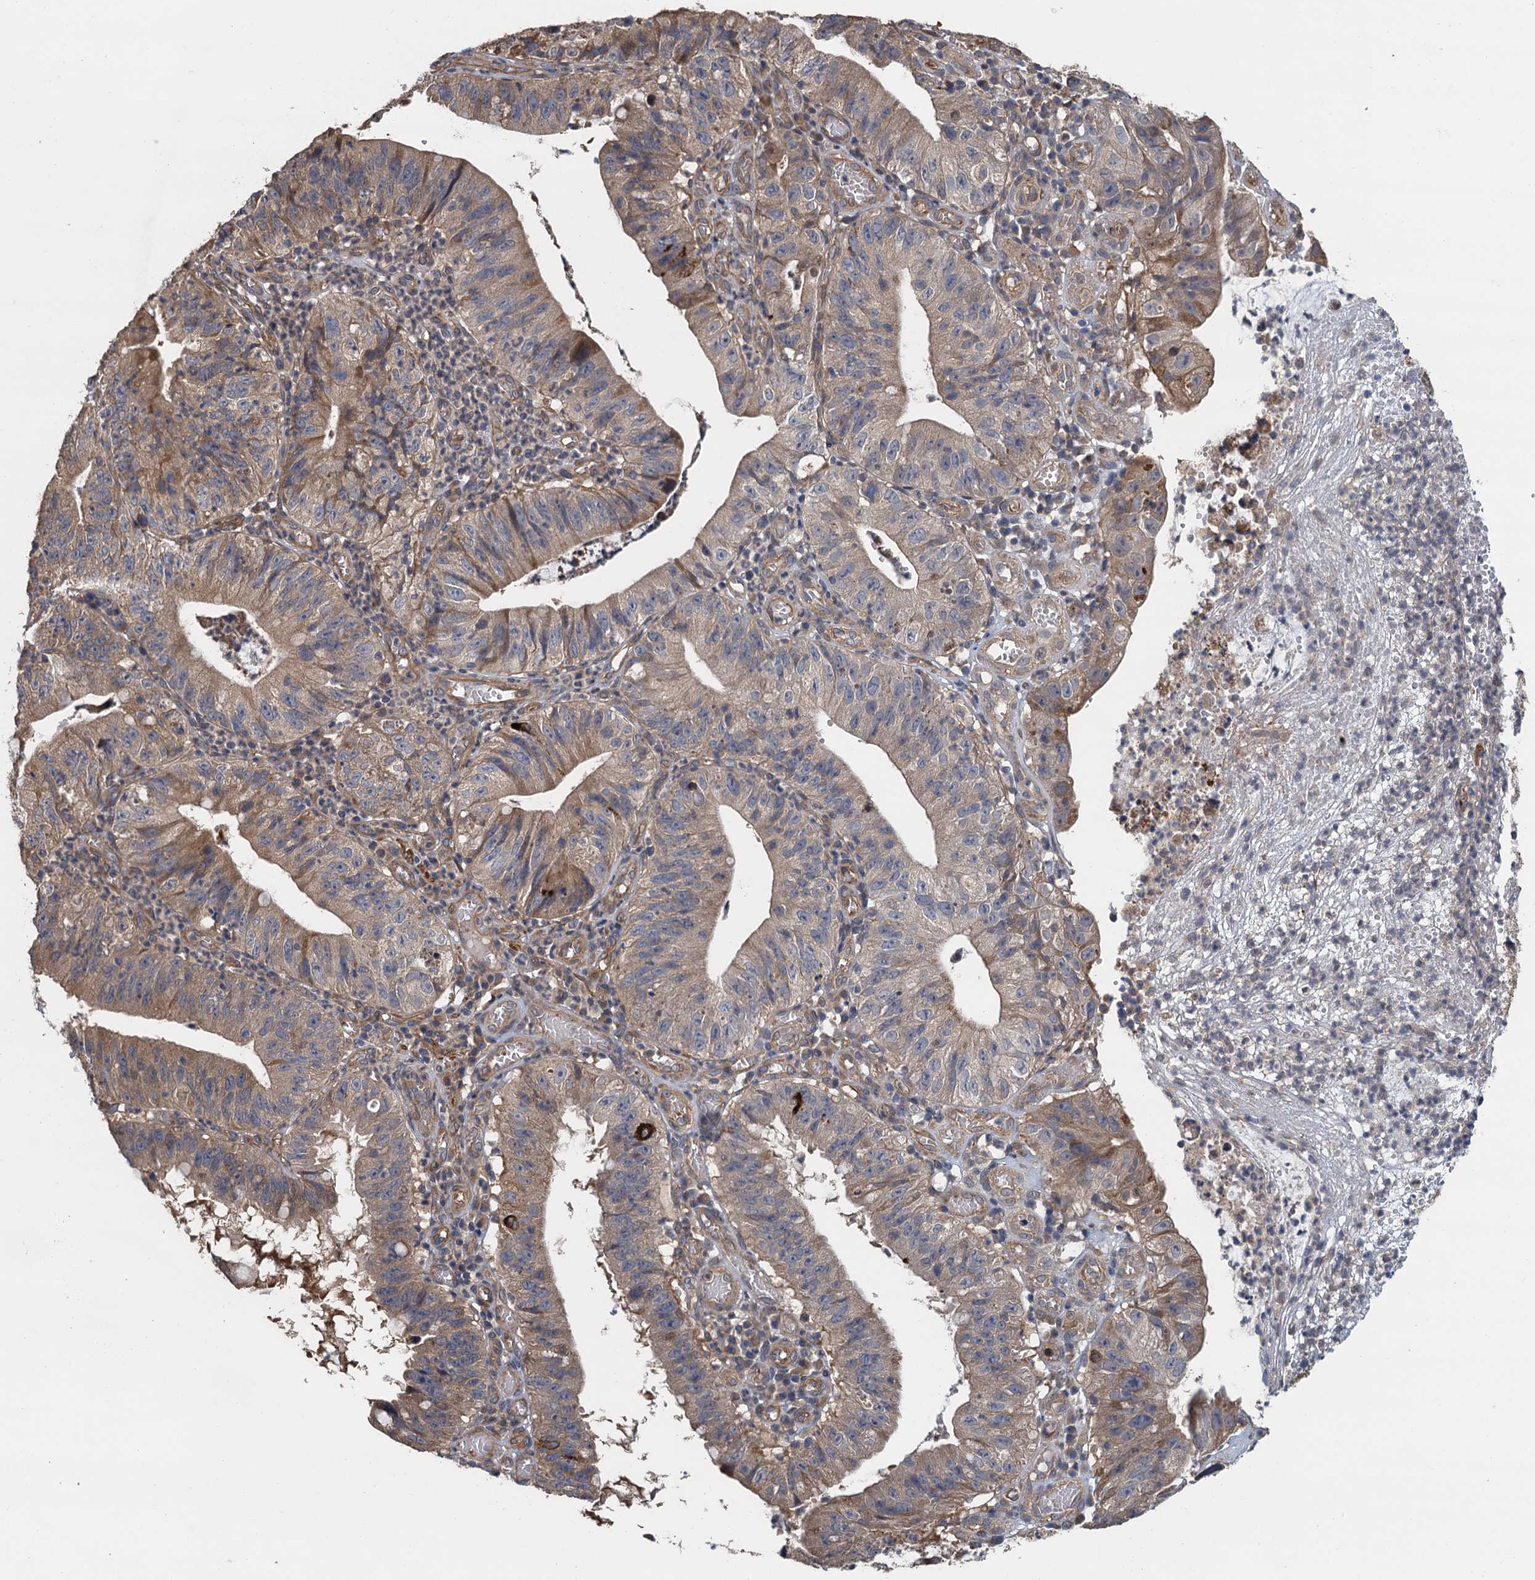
{"staining": {"intensity": "moderate", "quantity": ">75%", "location": "cytoplasmic/membranous"}, "tissue": "stomach cancer", "cell_type": "Tumor cells", "image_type": "cancer", "snomed": [{"axis": "morphology", "description": "Adenocarcinoma, NOS"}, {"axis": "topography", "description": "Stomach"}], "caption": "A histopathology image of stomach adenocarcinoma stained for a protein exhibits moderate cytoplasmic/membranous brown staining in tumor cells.", "gene": "MEAK7", "patient": {"sex": "male", "age": 59}}